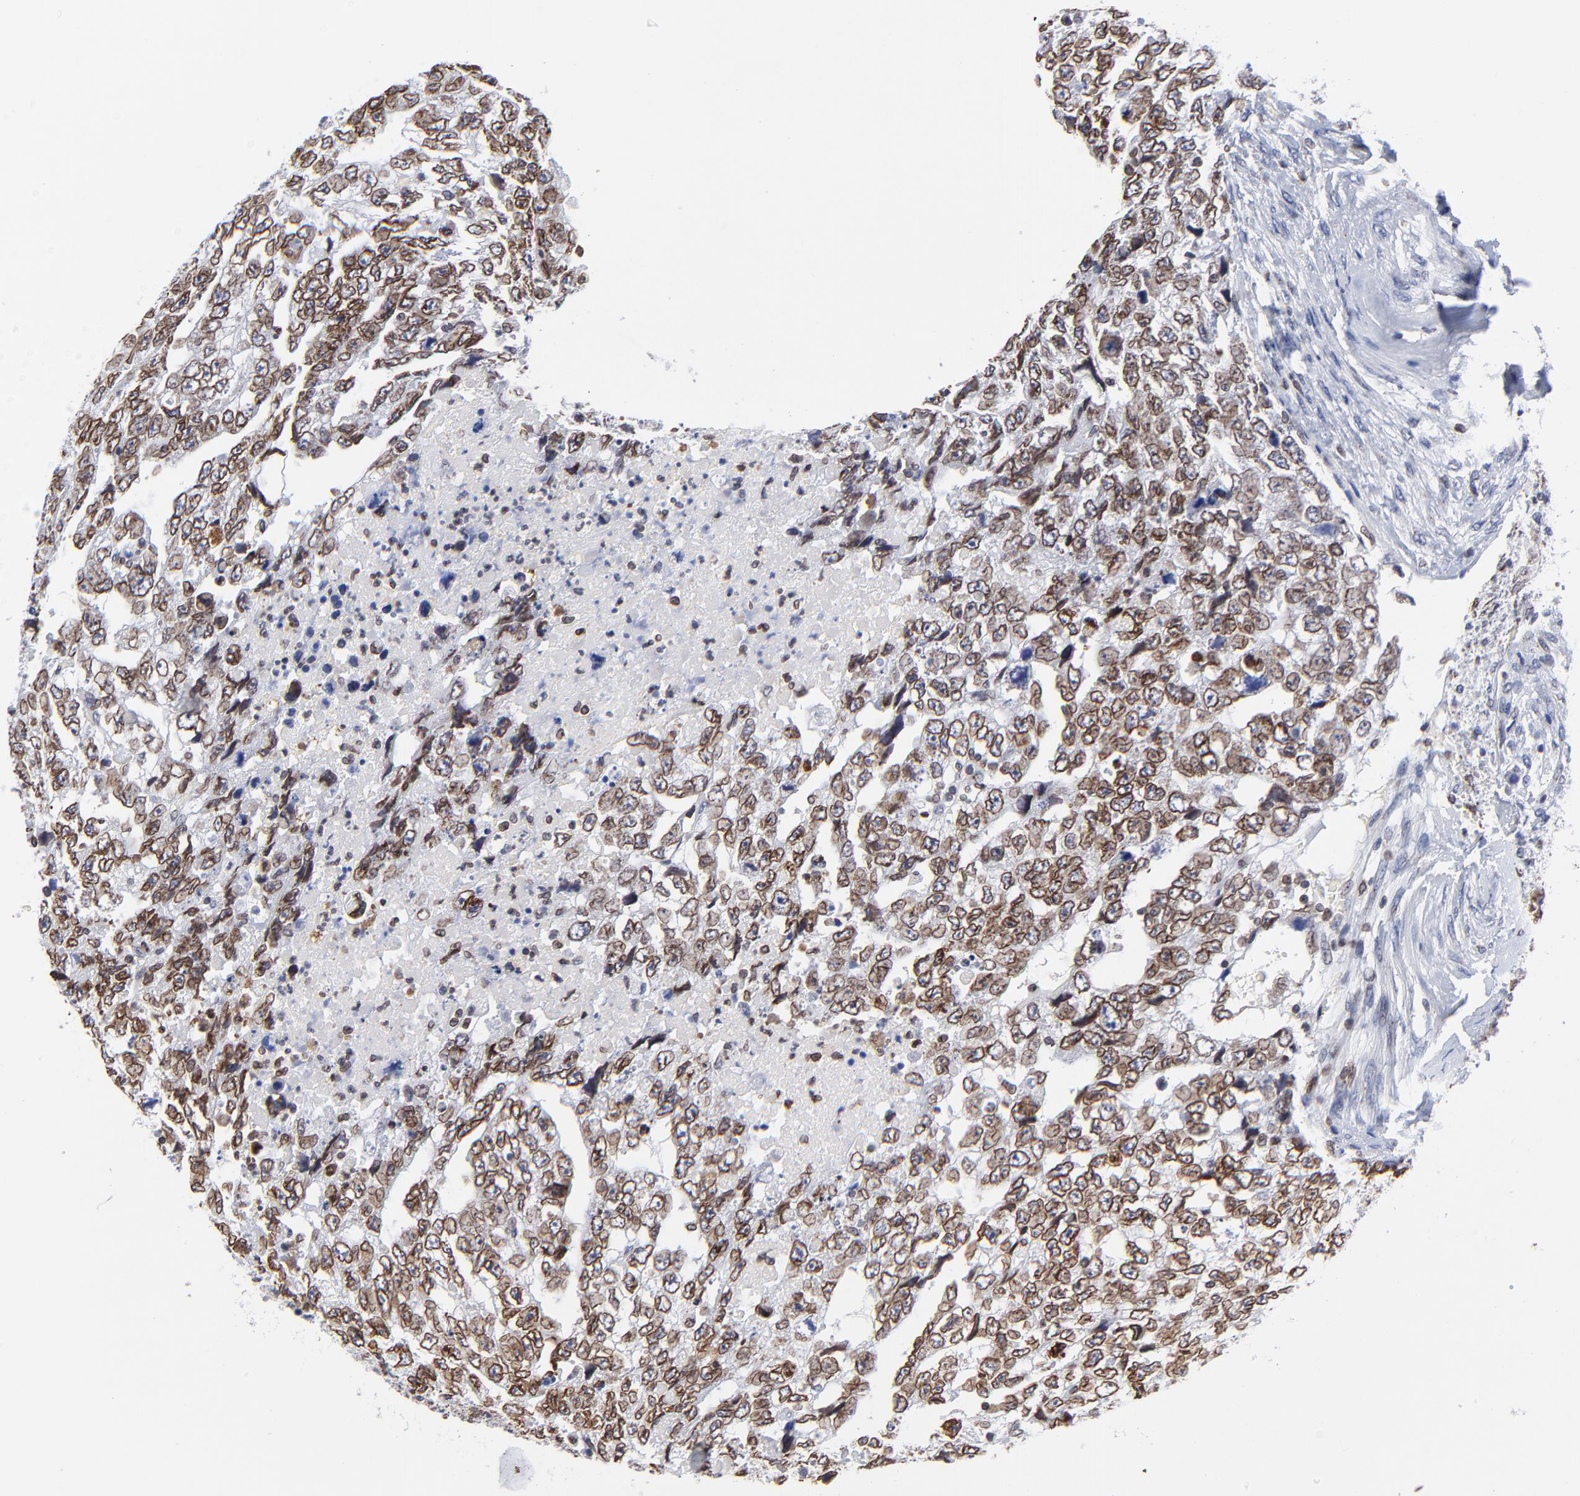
{"staining": {"intensity": "strong", "quantity": ">75%", "location": "cytoplasmic/membranous,nuclear"}, "tissue": "testis cancer", "cell_type": "Tumor cells", "image_type": "cancer", "snomed": [{"axis": "morphology", "description": "Carcinoma, Embryonal, NOS"}, {"axis": "topography", "description": "Testis"}], "caption": "A brown stain shows strong cytoplasmic/membranous and nuclear expression of a protein in human testis embryonal carcinoma tumor cells. Ihc stains the protein of interest in brown and the nuclei are stained blue.", "gene": "THAP7", "patient": {"sex": "male", "age": 36}}